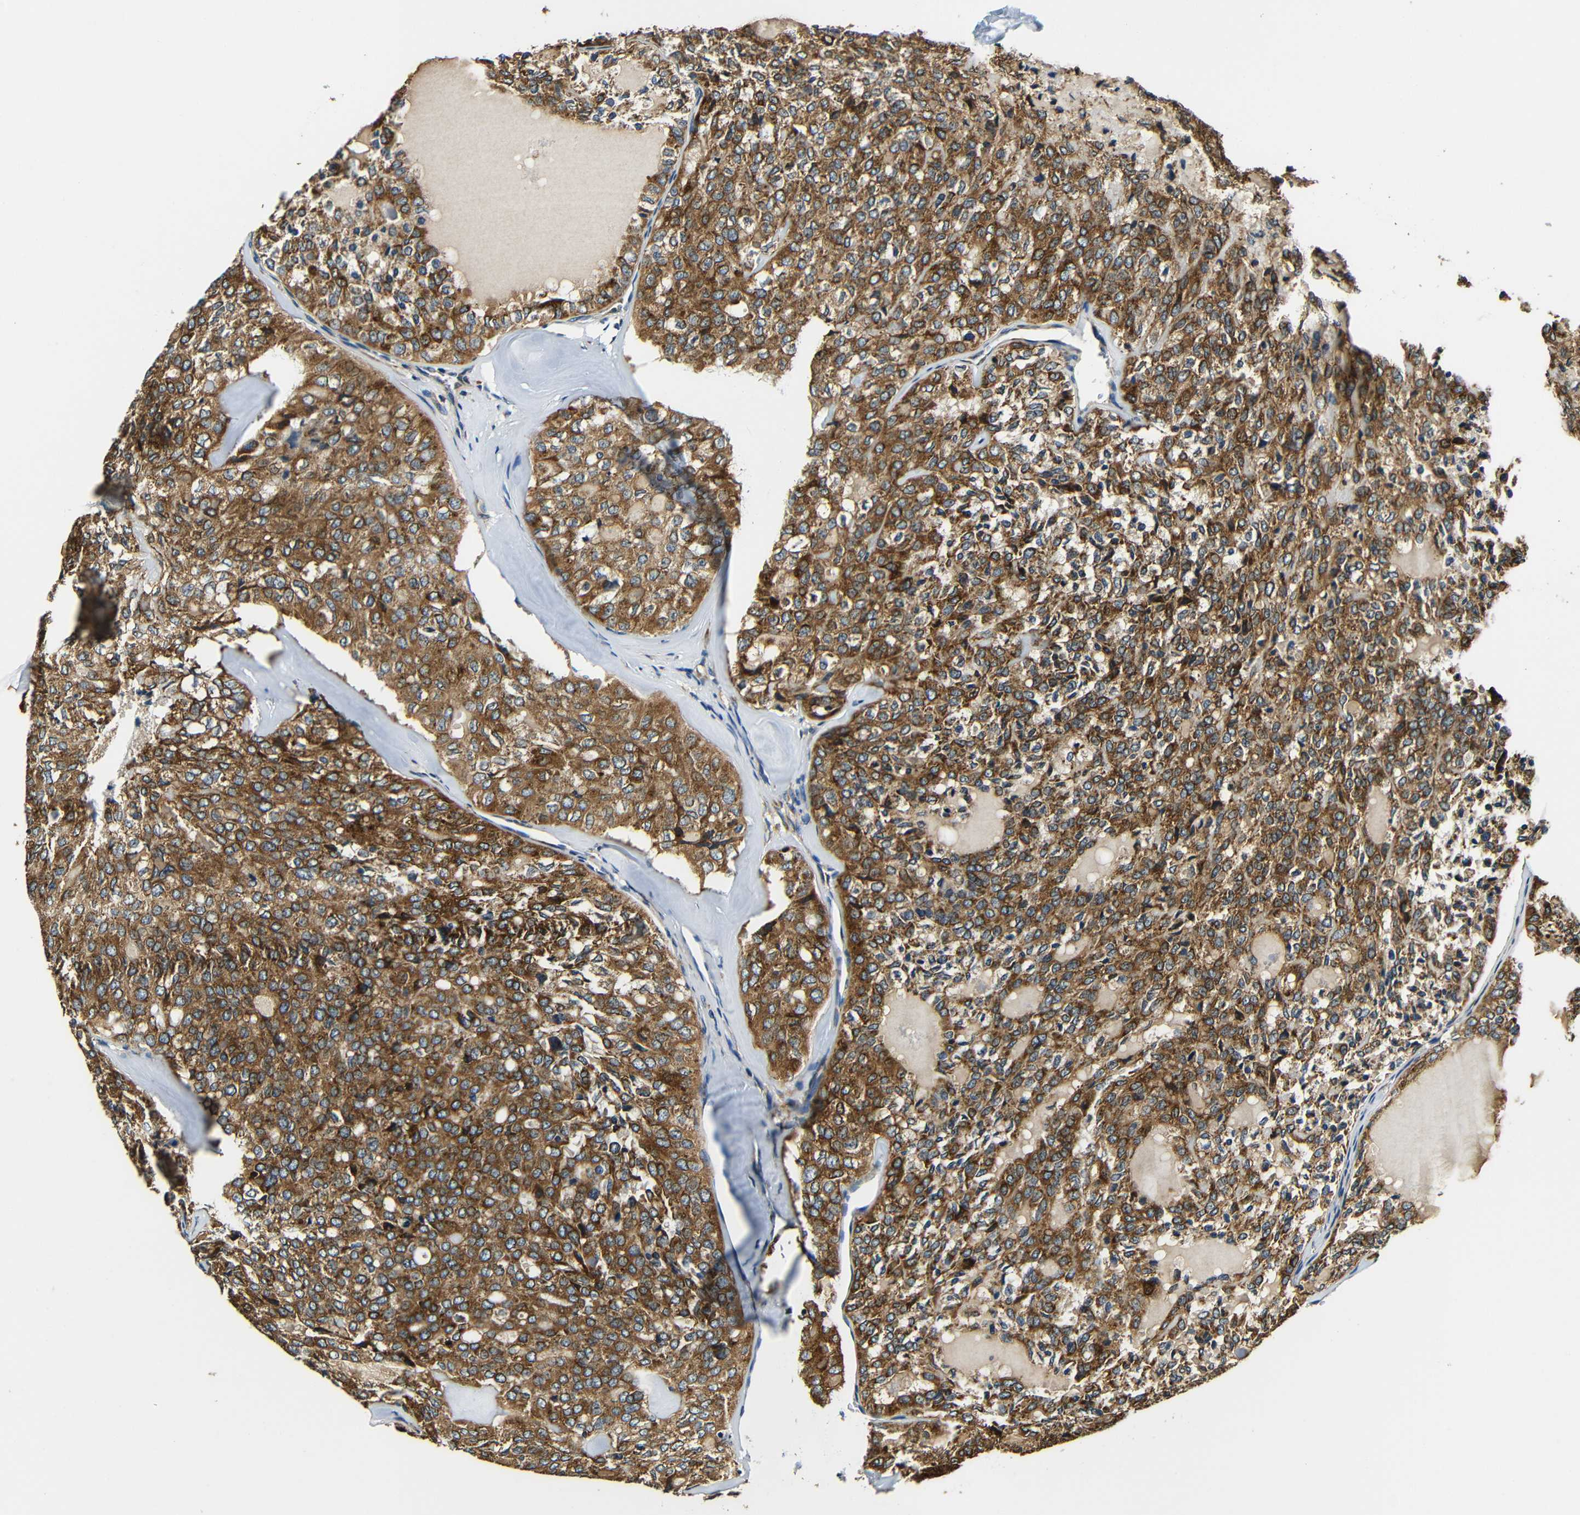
{"staining": {"intensity": "strong", "quantity": ">75%", "location": "cytoplasmic/membranous"}, "tissue": "thyroid cancer", "cell_type": "Tumor cells", "image_type": "cancer", "snomed": [{"axis": "morphology", "description": "Follicular adenoma carcinoma, NOS"}, {"axis": "topography", "description": "Thyroid gland"}], "caption": "Human thyroid cancer stained with a brown dye demonstrates strong cytoplasmic/membranous positive expression in approximately >75% of tumor cells.", "gene": "VAPB", "patient": {"sex": "male", "age": 75}}